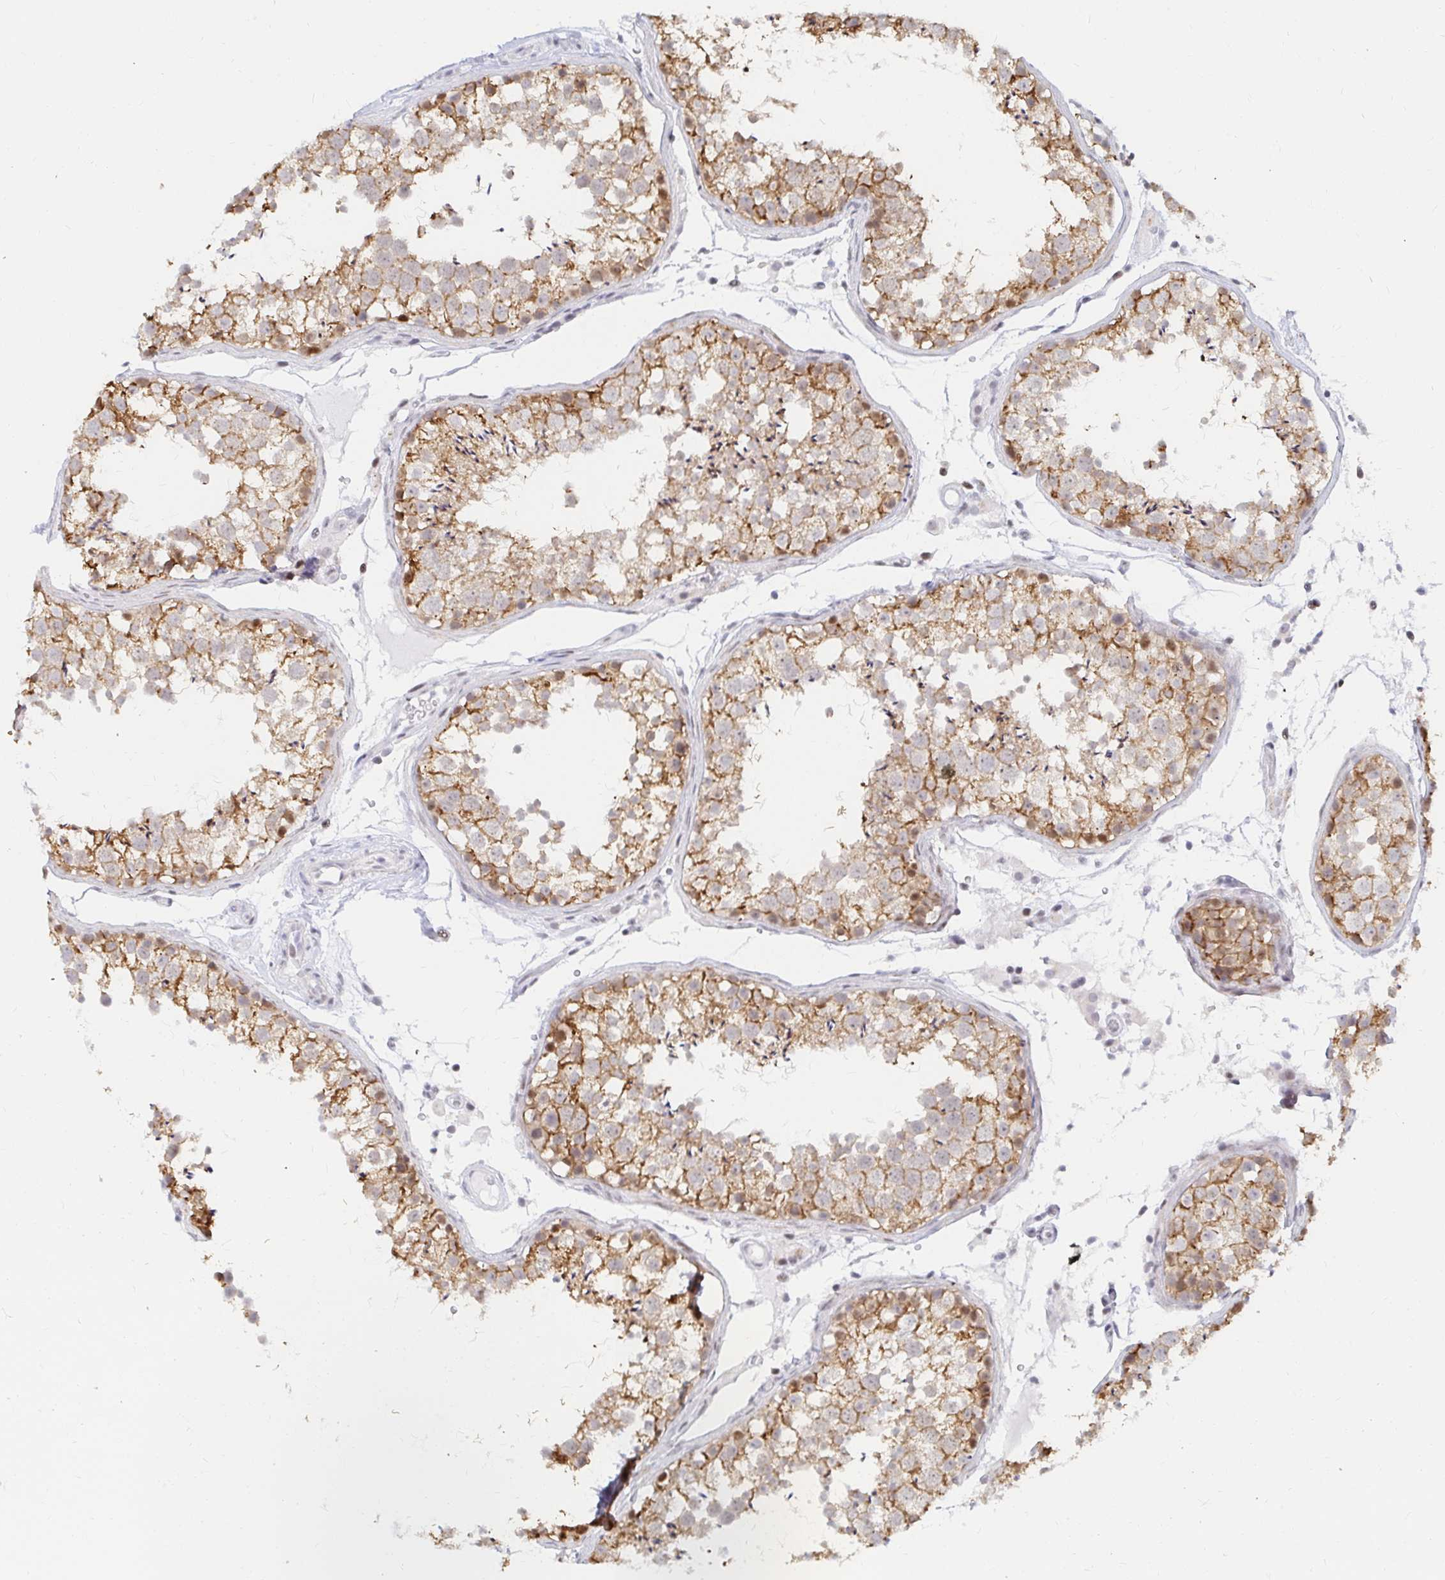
{"staining": {"intensity": "moderate", "quantity": ">75%", "location": "cytoplasmic/membranous"}, "tissue": "testis", "cell_type": "Cells in seminiferous ducts", "image_type": "normal", "snomed": [{"axis": "morphology", "description": "Normal tissue, NOS"}, {"axis": "topography", "description": "Testis"}], "caption": "High-magnification brightfield microscopy of benign testis stained with DAB (brown) and counterstained with hematoxylin (blue). cells in seminiferous ducts exhibit moderate cytoplasmic/membranous expression is seen in approximately>75% of cells. (brown staining indicates protein expression, while blue staining denotes nuclei).", "gene": "COL28A1", "patient": {"sex": "male", "age": 29}}